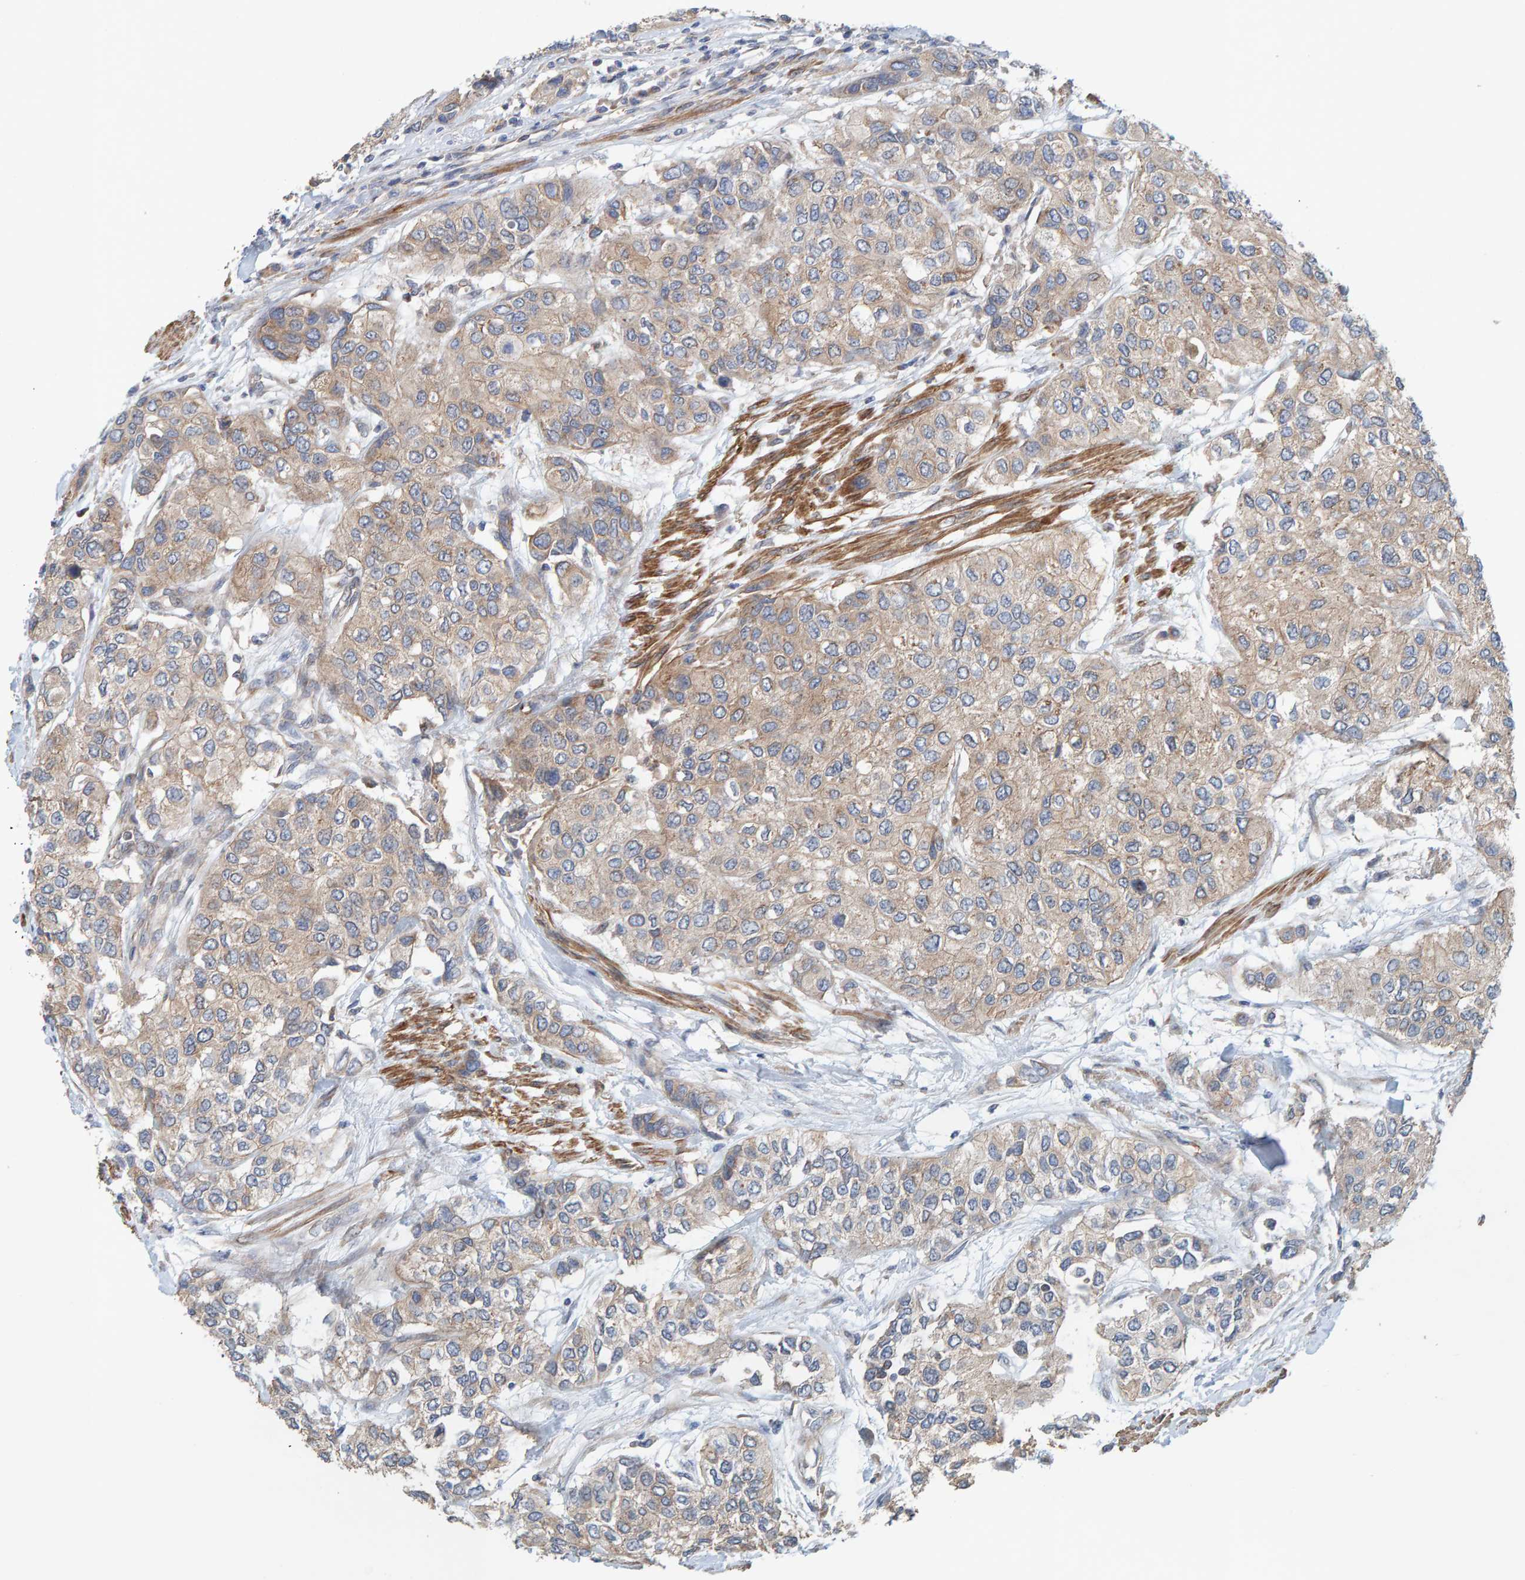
{"staining": {"intensity": "weak", "quantity": ">75%", "location": "cytoplasmic/membranous"}, "tissue": "urothelial cancer", "cell_type": "Tumor cells", "image_type": "cancer", "snomed": [{"axis": "morphology", "description": "Urothelial carcinoma, High grade"}, {"axis": "topography", "description": "Urinary bladder"}], "caption": "A histopathology image of urothelial carcinoma (high-grade) stained for a protein demonstrates weak cytoplasmic/membranous brown staining in tumor cells. (DAB IHC, brown staining for protein, blue staining for nuclei).", "gene": "UBAP1", "patient": {"sex": "female", "age": 56}}